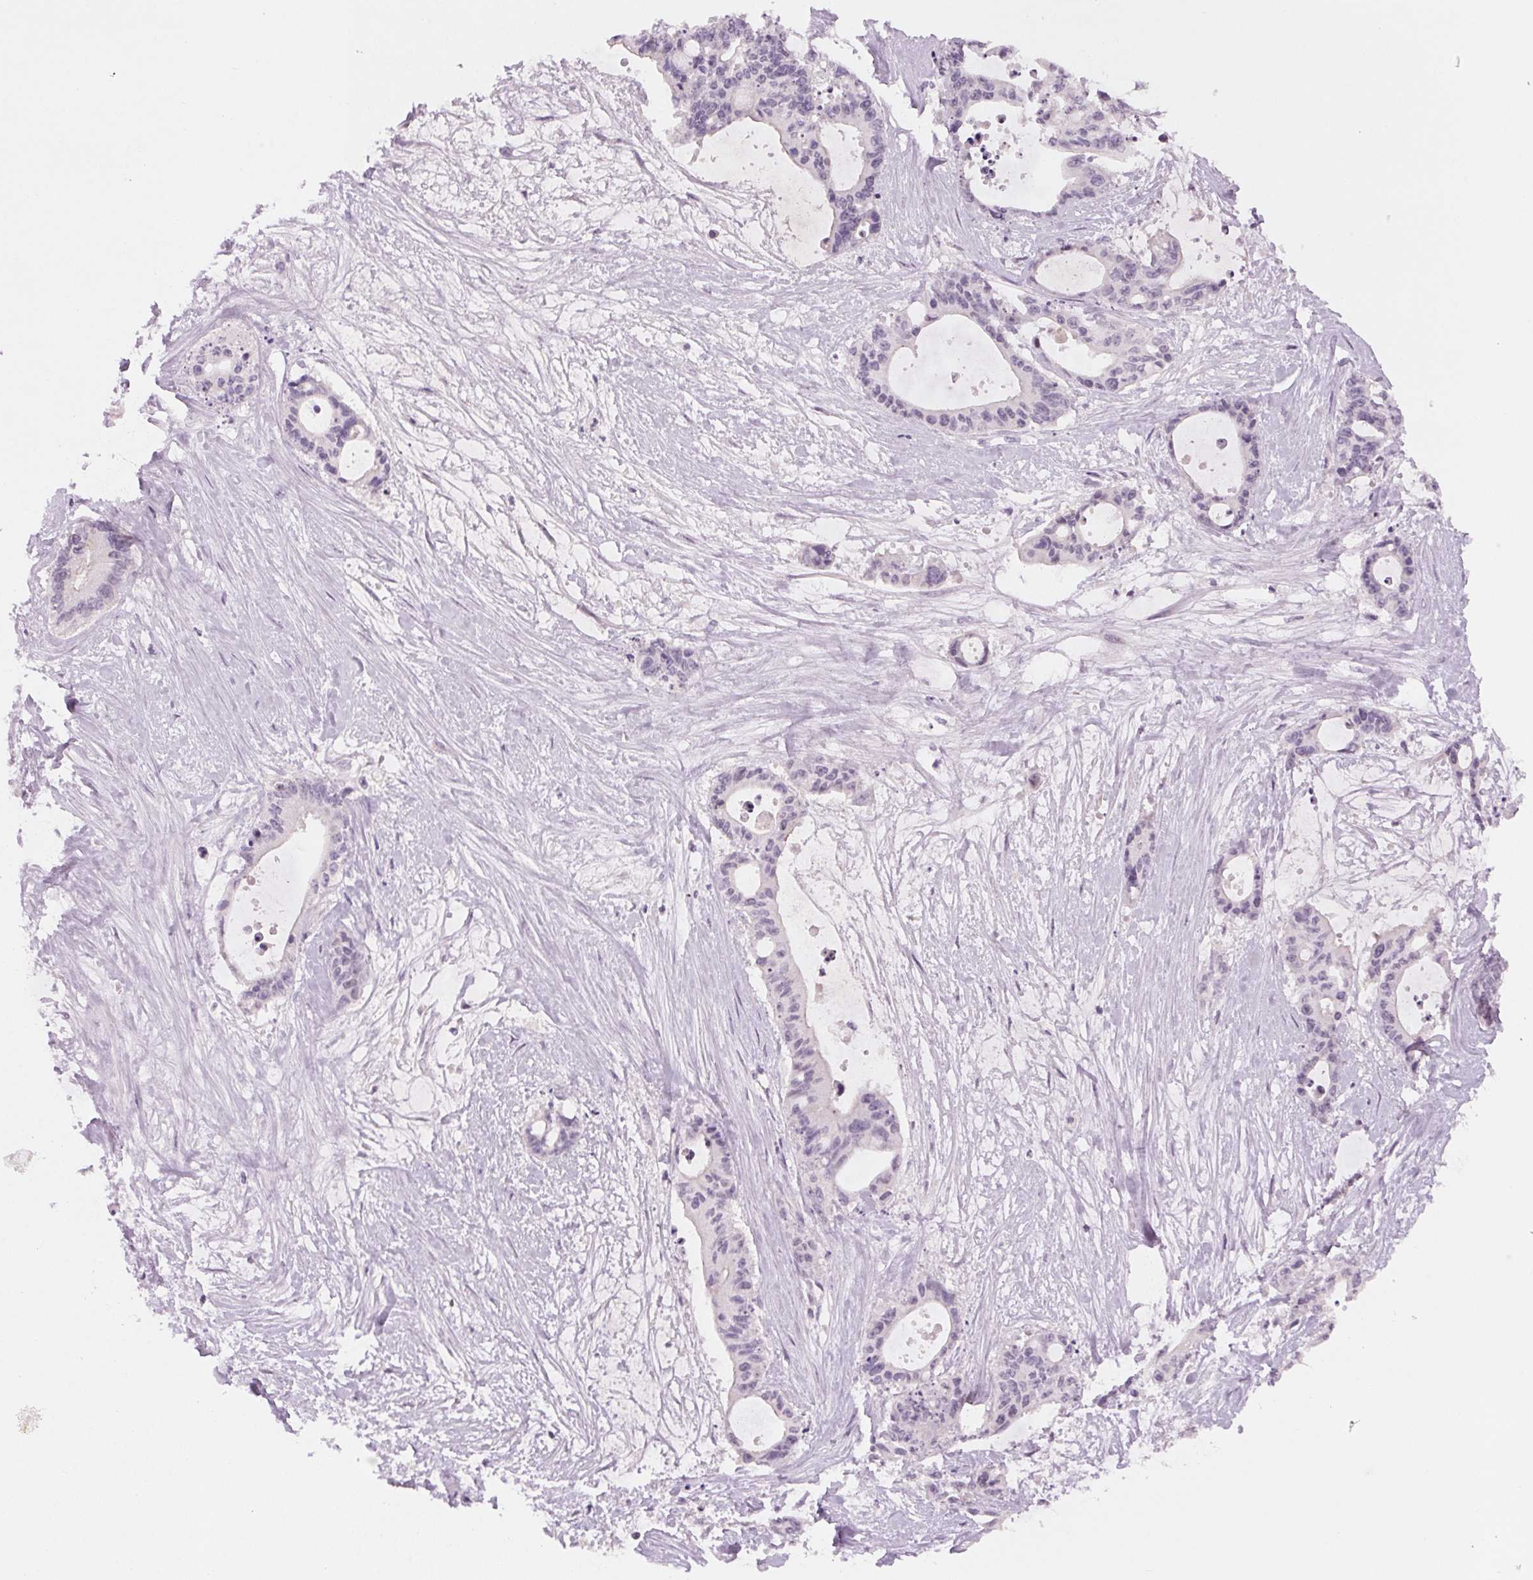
{"staining": {"intensity": "negative", "quantity": "none", "location": "none"}, "tissue": "liver cancer", "cell_type": "Tumor cells", "image_type": "cancer", "snomed": [{"axis": "morphology", "description": "Normal tissue, NOS"}, {"axis": "morphology", "description": "Cholangiocarcinoma"}, {"axis": "topography", "description": "Liver"}, {"axis": "topography", "description": "Peripheral nerve tissue"}], "caption": "Immunohistochemistry (IHC) of liver cholangiocarcinoma exhibits no positivity in tumor cells. Nuclei are stained in blue.", "gene": "HSF5", "patient": {"sex": "female", "age": 73}}